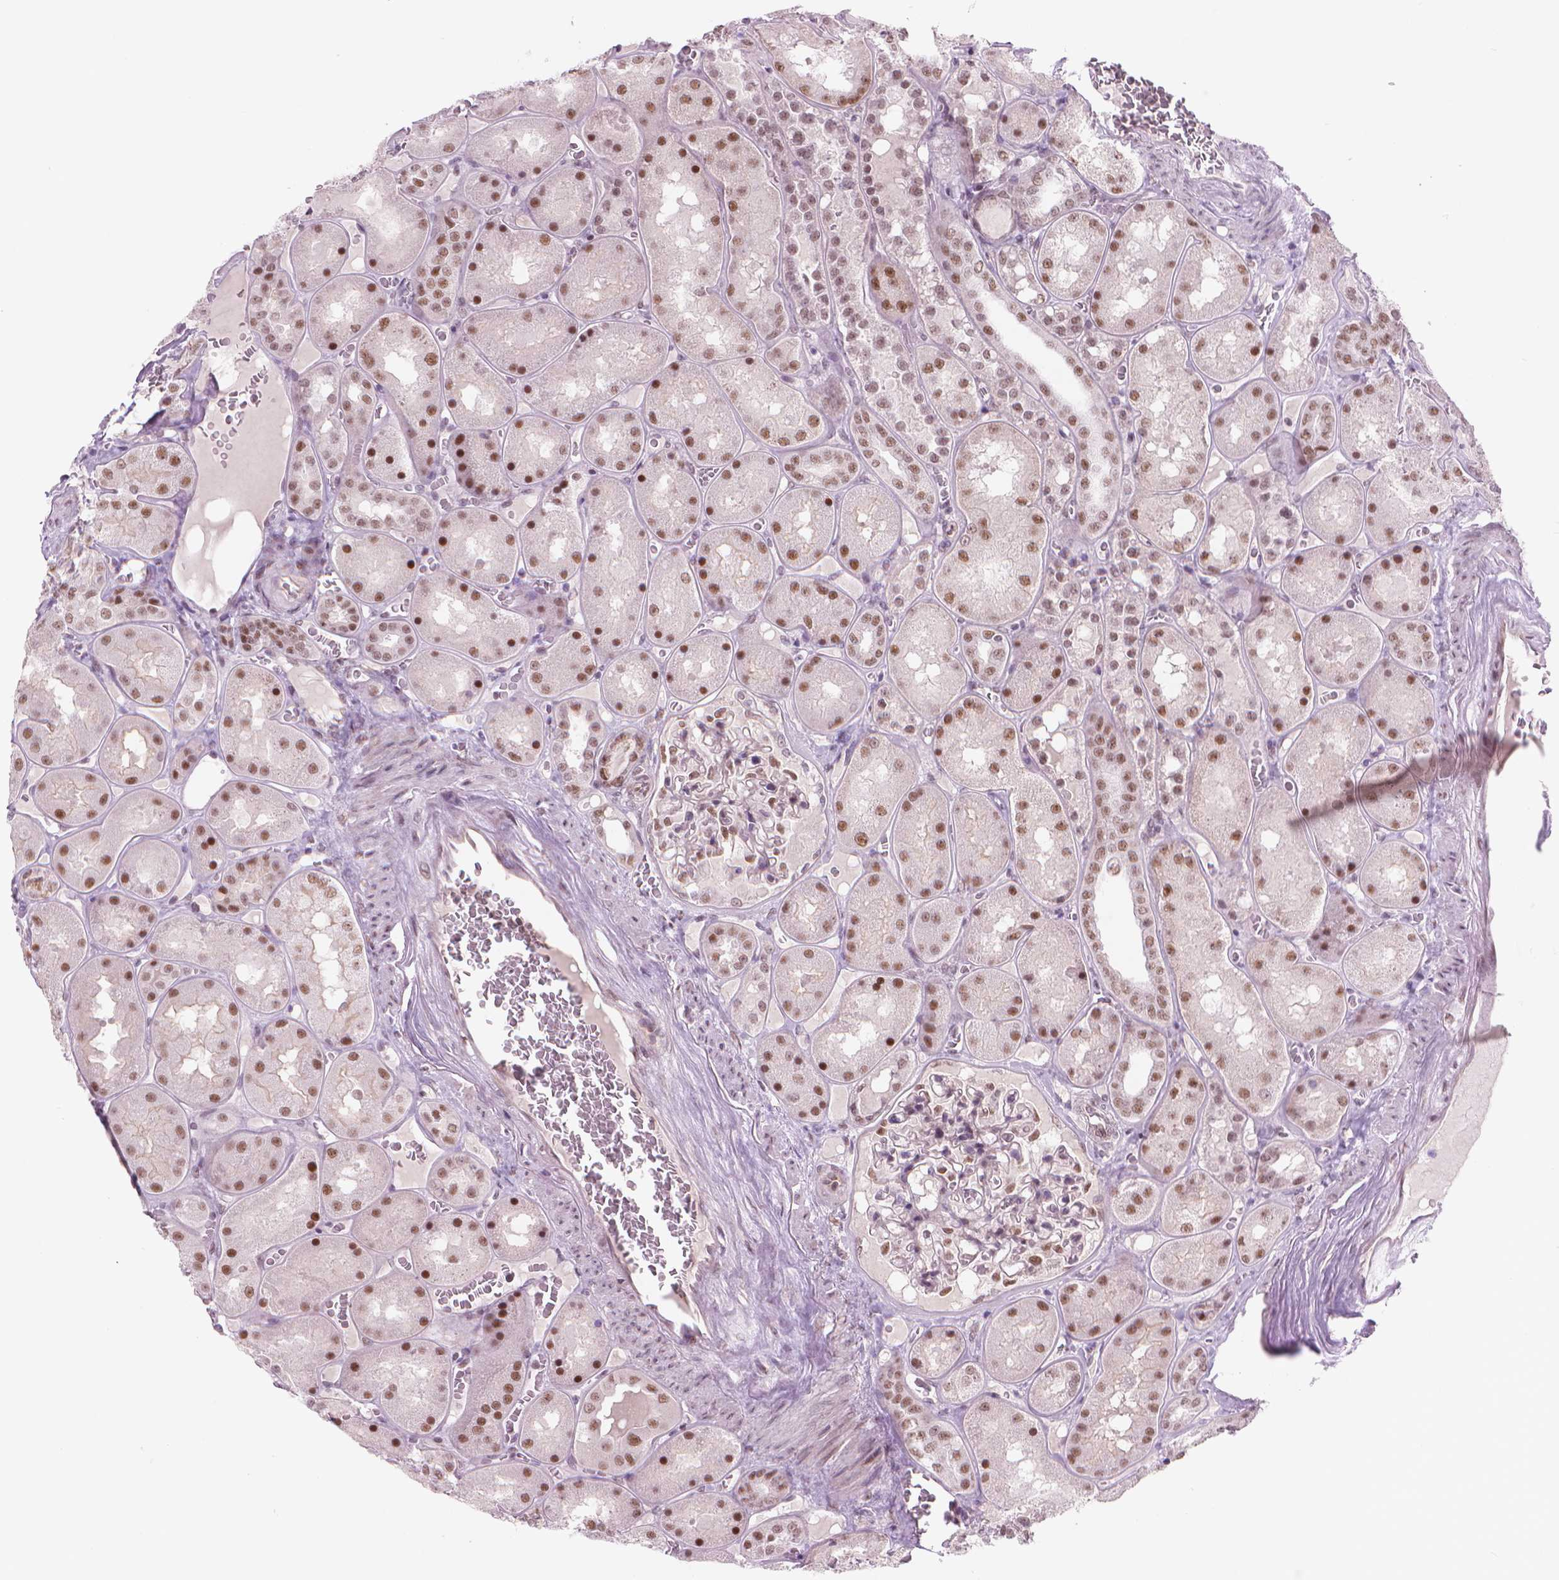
{"staining": {"intensity": "strong", "quantity": "<25%", "location": "nuclear"}, "tissue": "kidney", "cell_type": "Cells in glomeruli", "image_type": "normal", "snomed": [{"axis": "morphology", "description": "Normal tissue, NOS"}, {"axis": "topography", "description": "Kidney"}], "caption": "Kidney stained with DAB (3,3'-diaminobenzidine) immunohistochemistry demonstrates medium levels of strong nuclear staining in approximately <25% of cells in glomeruli. The staining was performed using DAB, with brown indicating positive protein expression. Nuclei are stained blue with hematoxylin.", "gene": "POLR3D", "patient": {"sex": "male", "age": 73}}